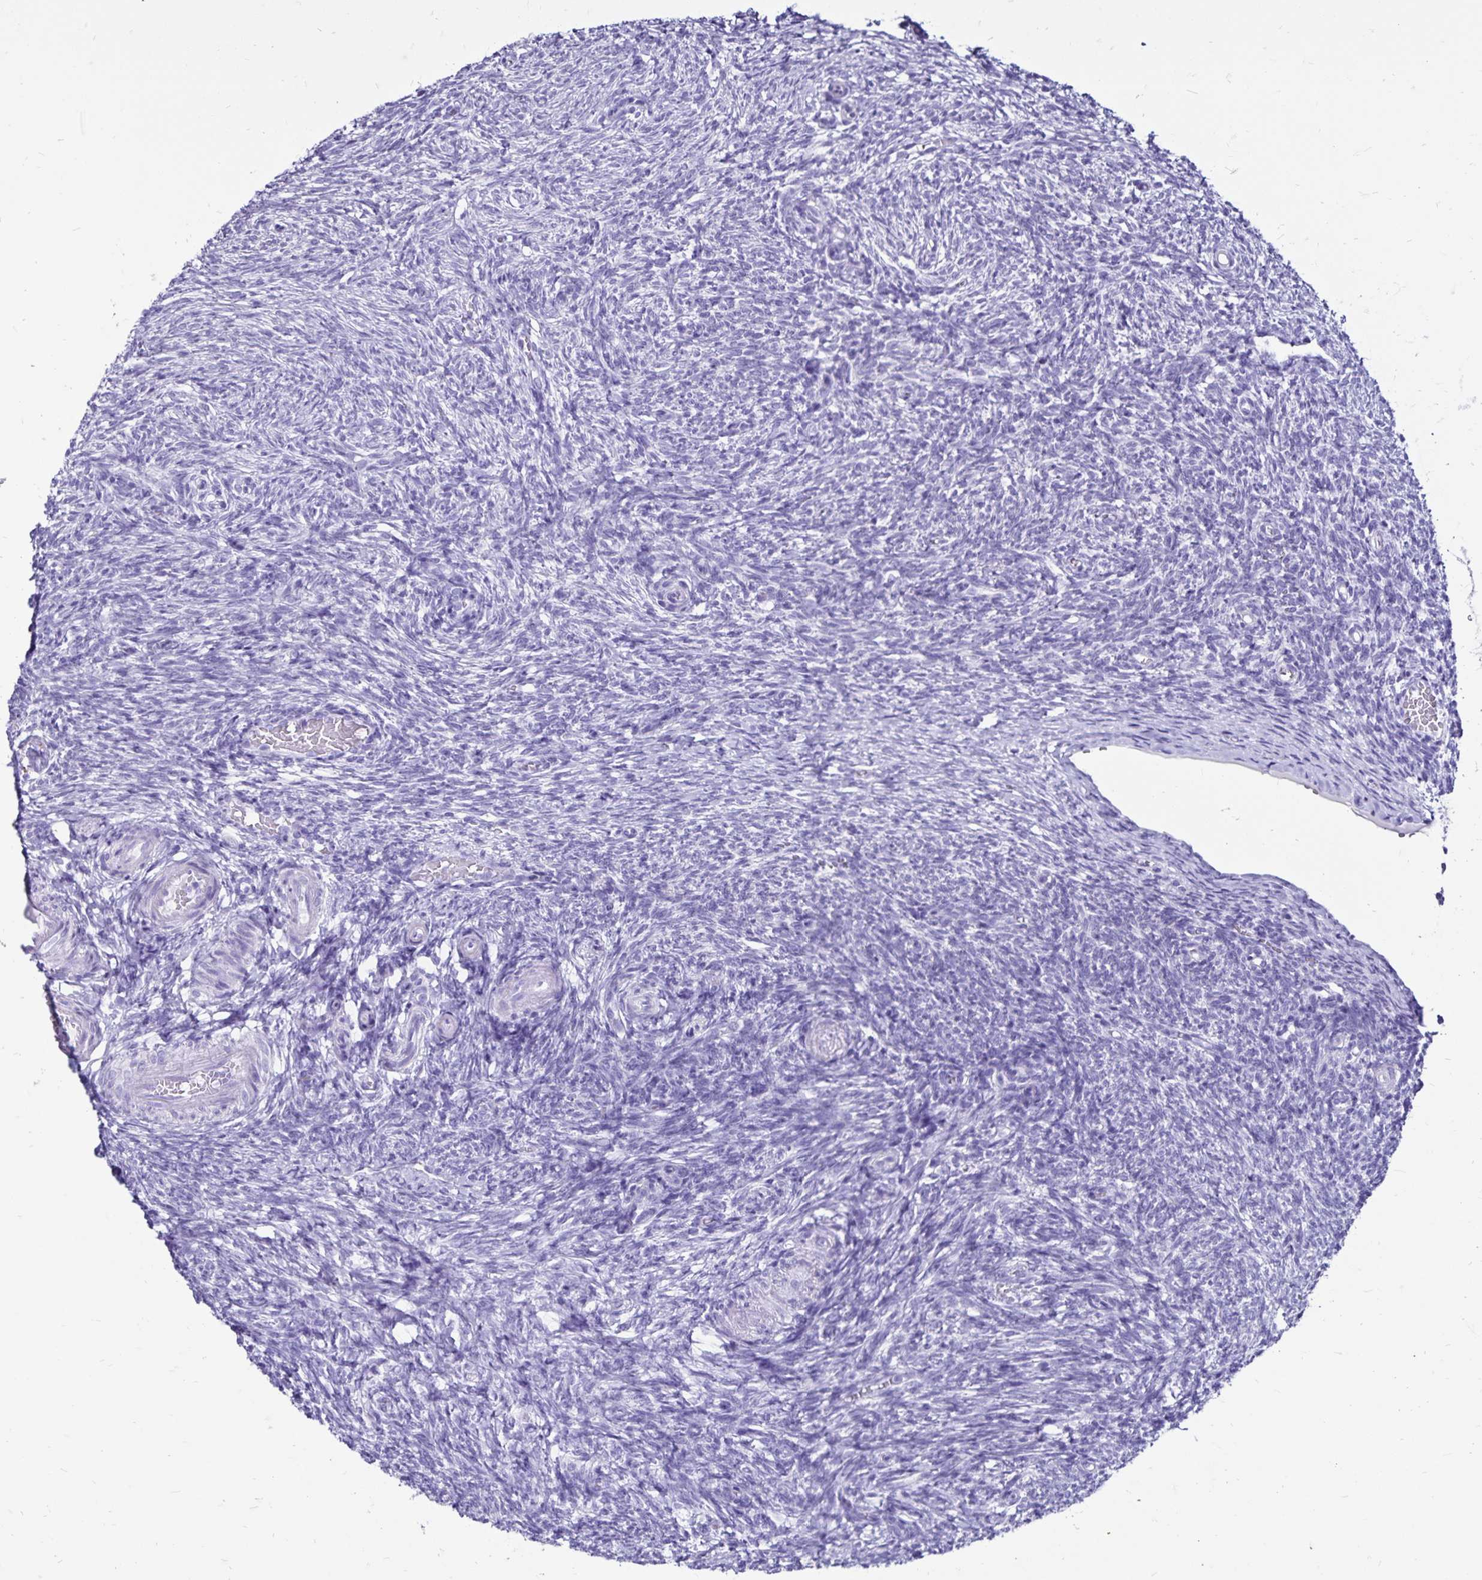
{"staining": {"intensity": "weak", "quantity": "<25%", "location": "cytoplasmic/membranous"}, "tissue": "ovary", "cell_type": "Follicle cells", "image_type": "normal", "snomed": [{"axis": "morphology", "description": "Normal tissue, NOS"}, {"axis": "topography", "description": "Ovary"}], "caption": "IHC histopathology image of unremarkable ovary: human ovary stained with DAB (3,3'-diaminobenzidine) reveals no significant protein staining in follicle cells. Brightfield microscopy of IHC stained with DAB (brown) and hematoxylin (blue), captured at high magnification.", "gene": "EVPL", "patient": {"sex": "female", "age": 39}}